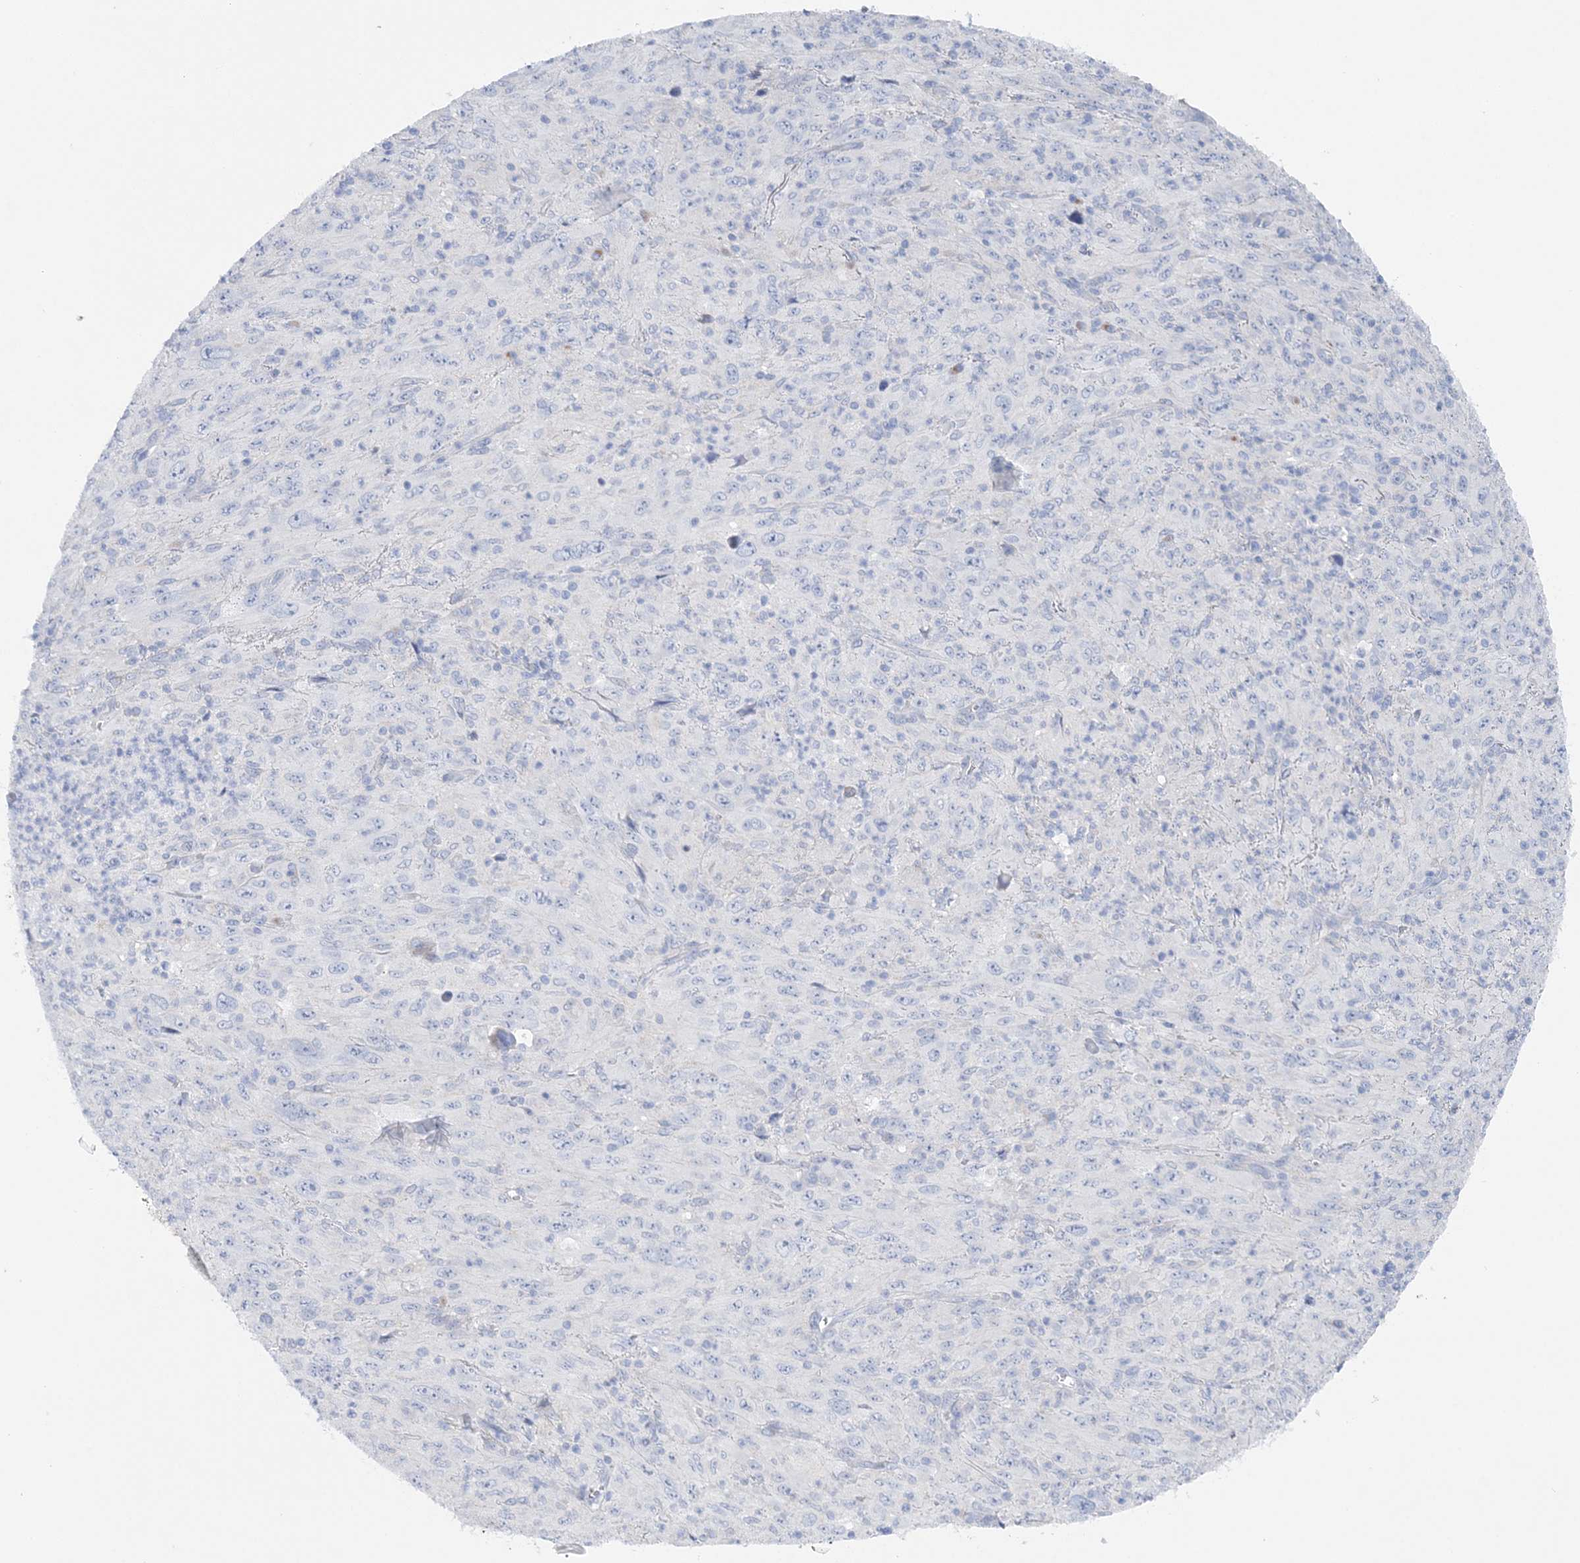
{"staining": {"intensity": "negative", "quantity": "none", "location": "none"}, "tissue": "melanoma", "cell_type": "Tumor cells", "image_type": "cancer", "snomed": [{"axis": "morphology", "description": "Malignant melanoma, Metastatic site"}, {"axis": "topography", "description": "Skin"}], "caption": "Micrograph shows no significant protein expression in tumor cells of melanoma. (Immunohistochemistry, brightfield microscopy, high magnification).", "gene": "SLC5A6", "patient": {"sex": "female", "age": 56}}